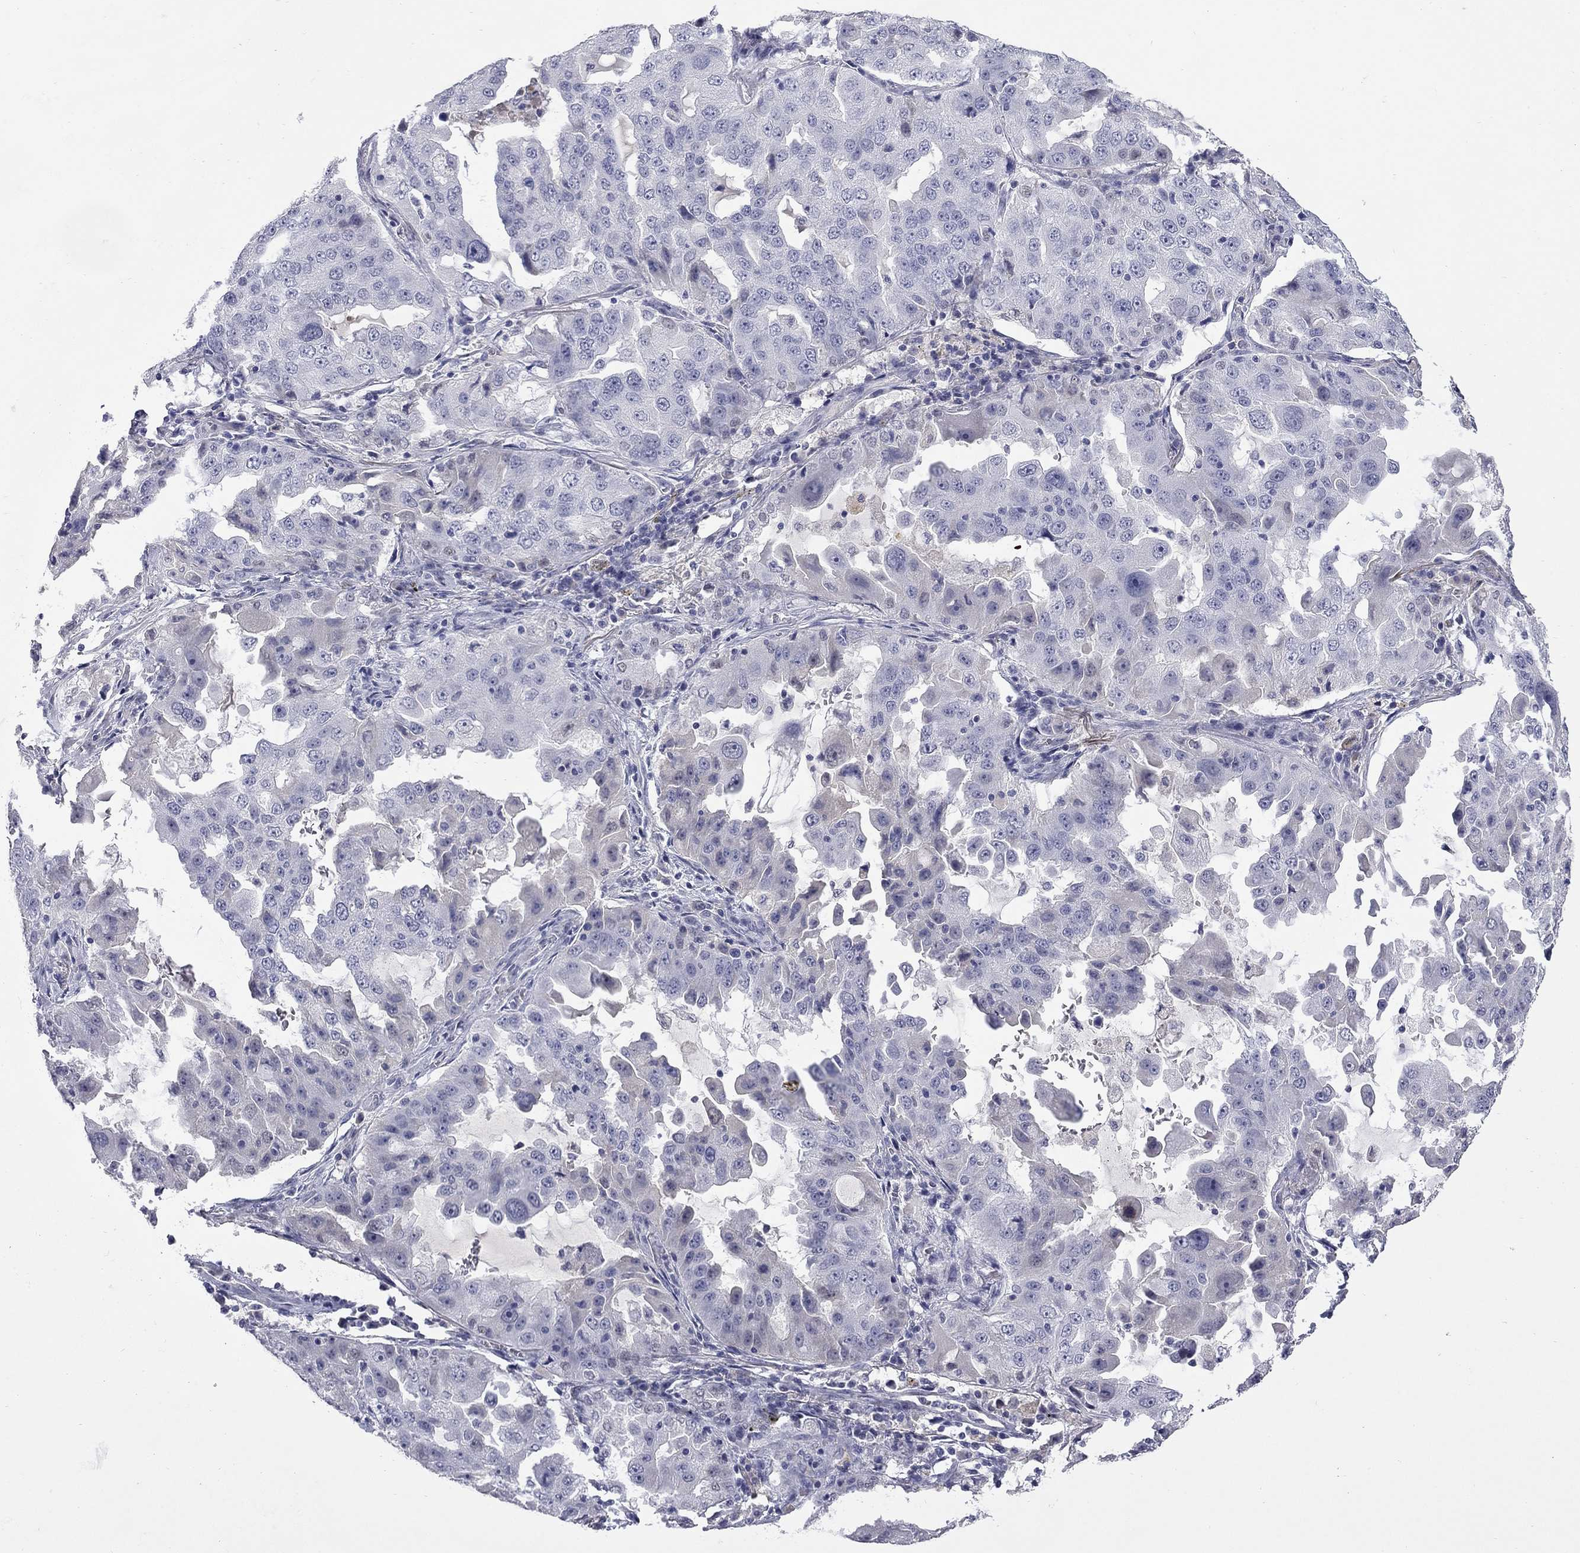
{"staining": {"intensity": "negative", "quantity": "none", "location": "none"}, "tissue": "lung cancer", "cell_type": "Tumor cells", "image_type": "cancer", "snomed": [{"axis": "morphology", "description": "Adenocarcinoma, NOS"}, {"axis": "topography", "description": "Lung"}], "caption": "High magnification brightfield microscopy of adenocarcinoma (lung) stained with DAB (brown) and counterstained with hematoxylin (blue): tumor cells show no significant expression.", "gene": "SLC51A", "patient": {"sex": "female", "age": 61}}